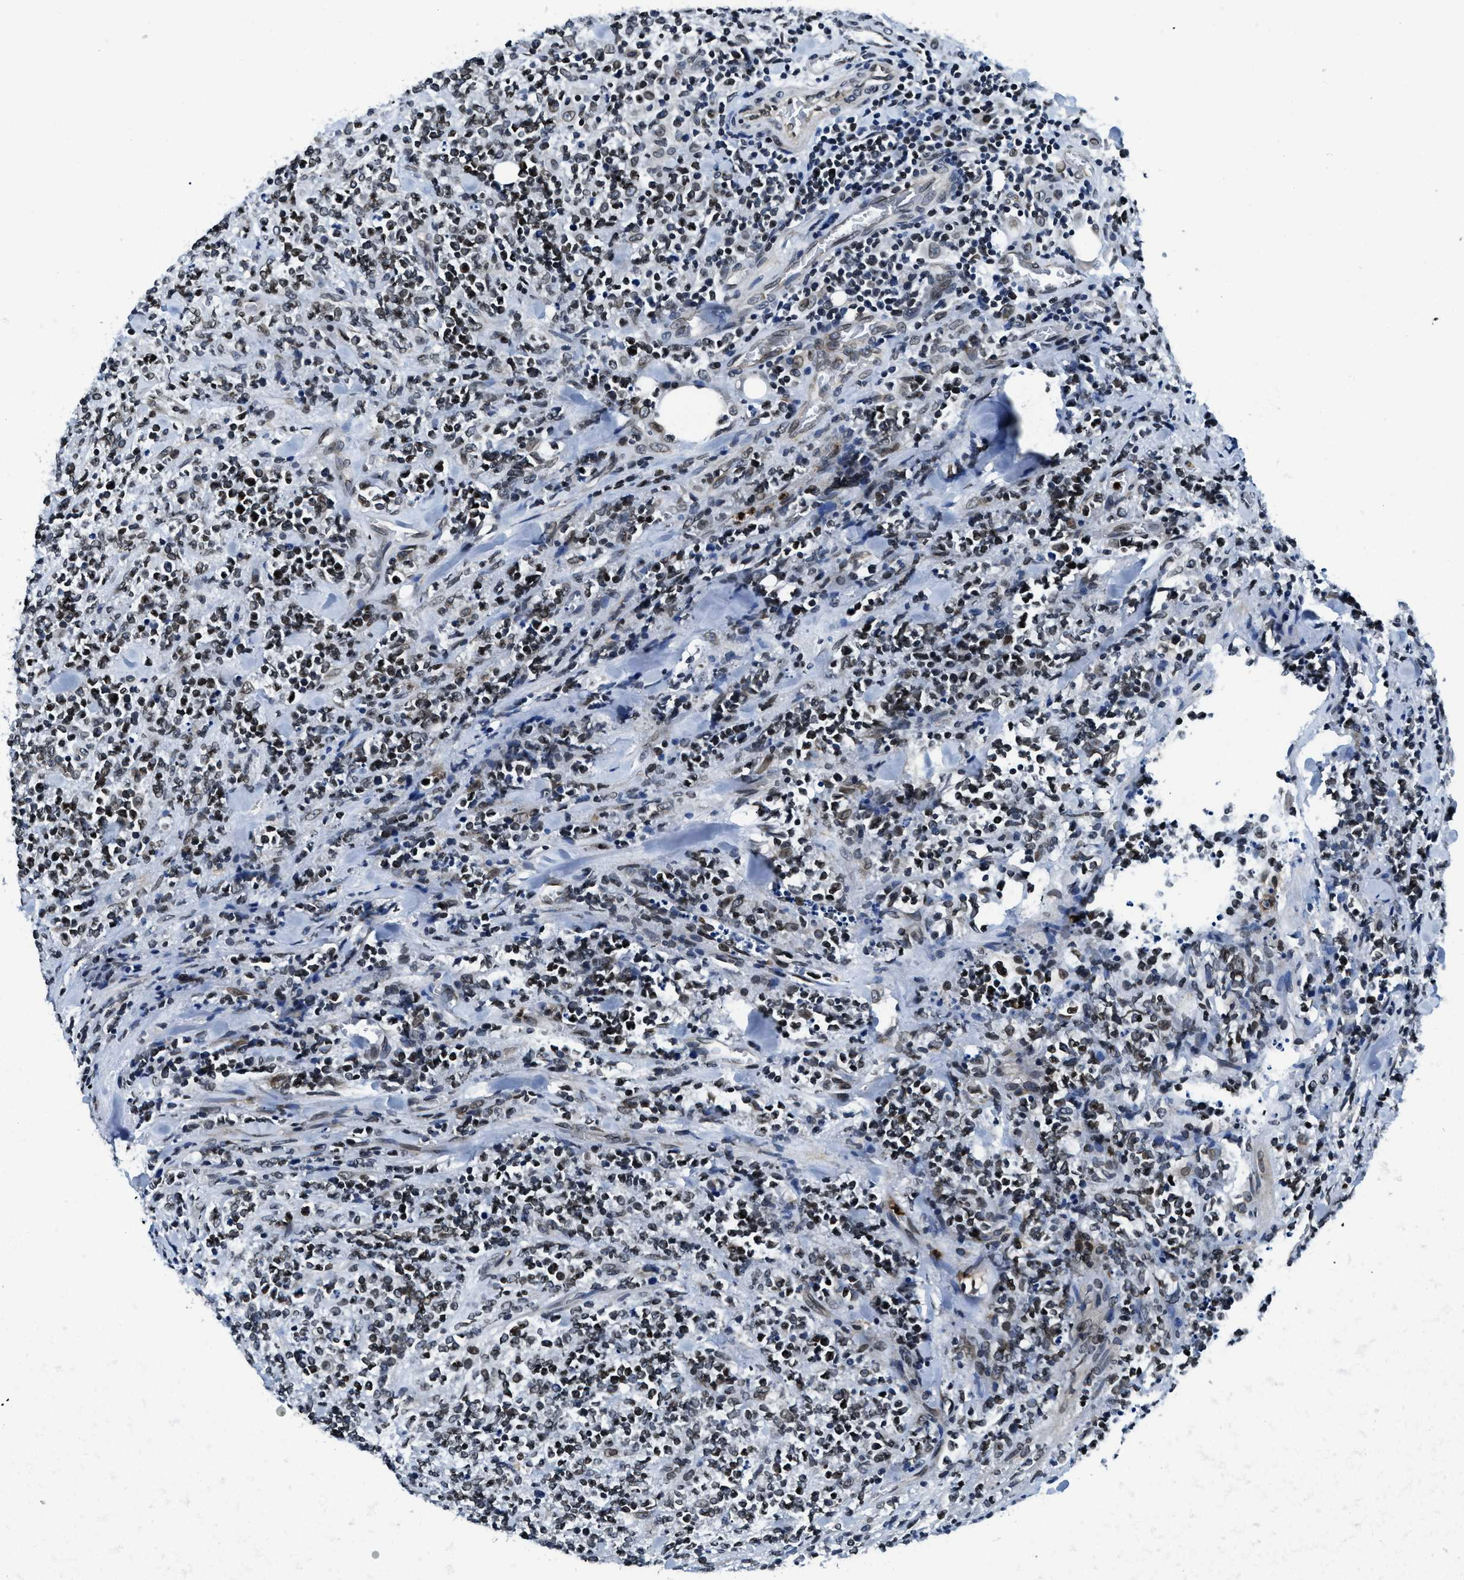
{"staining": {"intensity": "moderate", "quantity": ">75%", "location": "nuclear"}, "tissue": "lymphoma", "cell_type": "Tumor cells", "image_type": "cancer", "snomed": [{"axis": "morphology", "description": "Malignant lymphoma, non-Hodgkin's type, High grade"}, {"axis": "topography", "description": "Soft tissue"}], "caption": "Immunohistochemical staining of malignant lymphoma, non-Hodgkin's type (high-grade) reveals moderate nuclear protein expression in approximately >75% of tumor cells.", "gene": "ZC3HC1", "patient": {"sex": "male", "age": 18}}